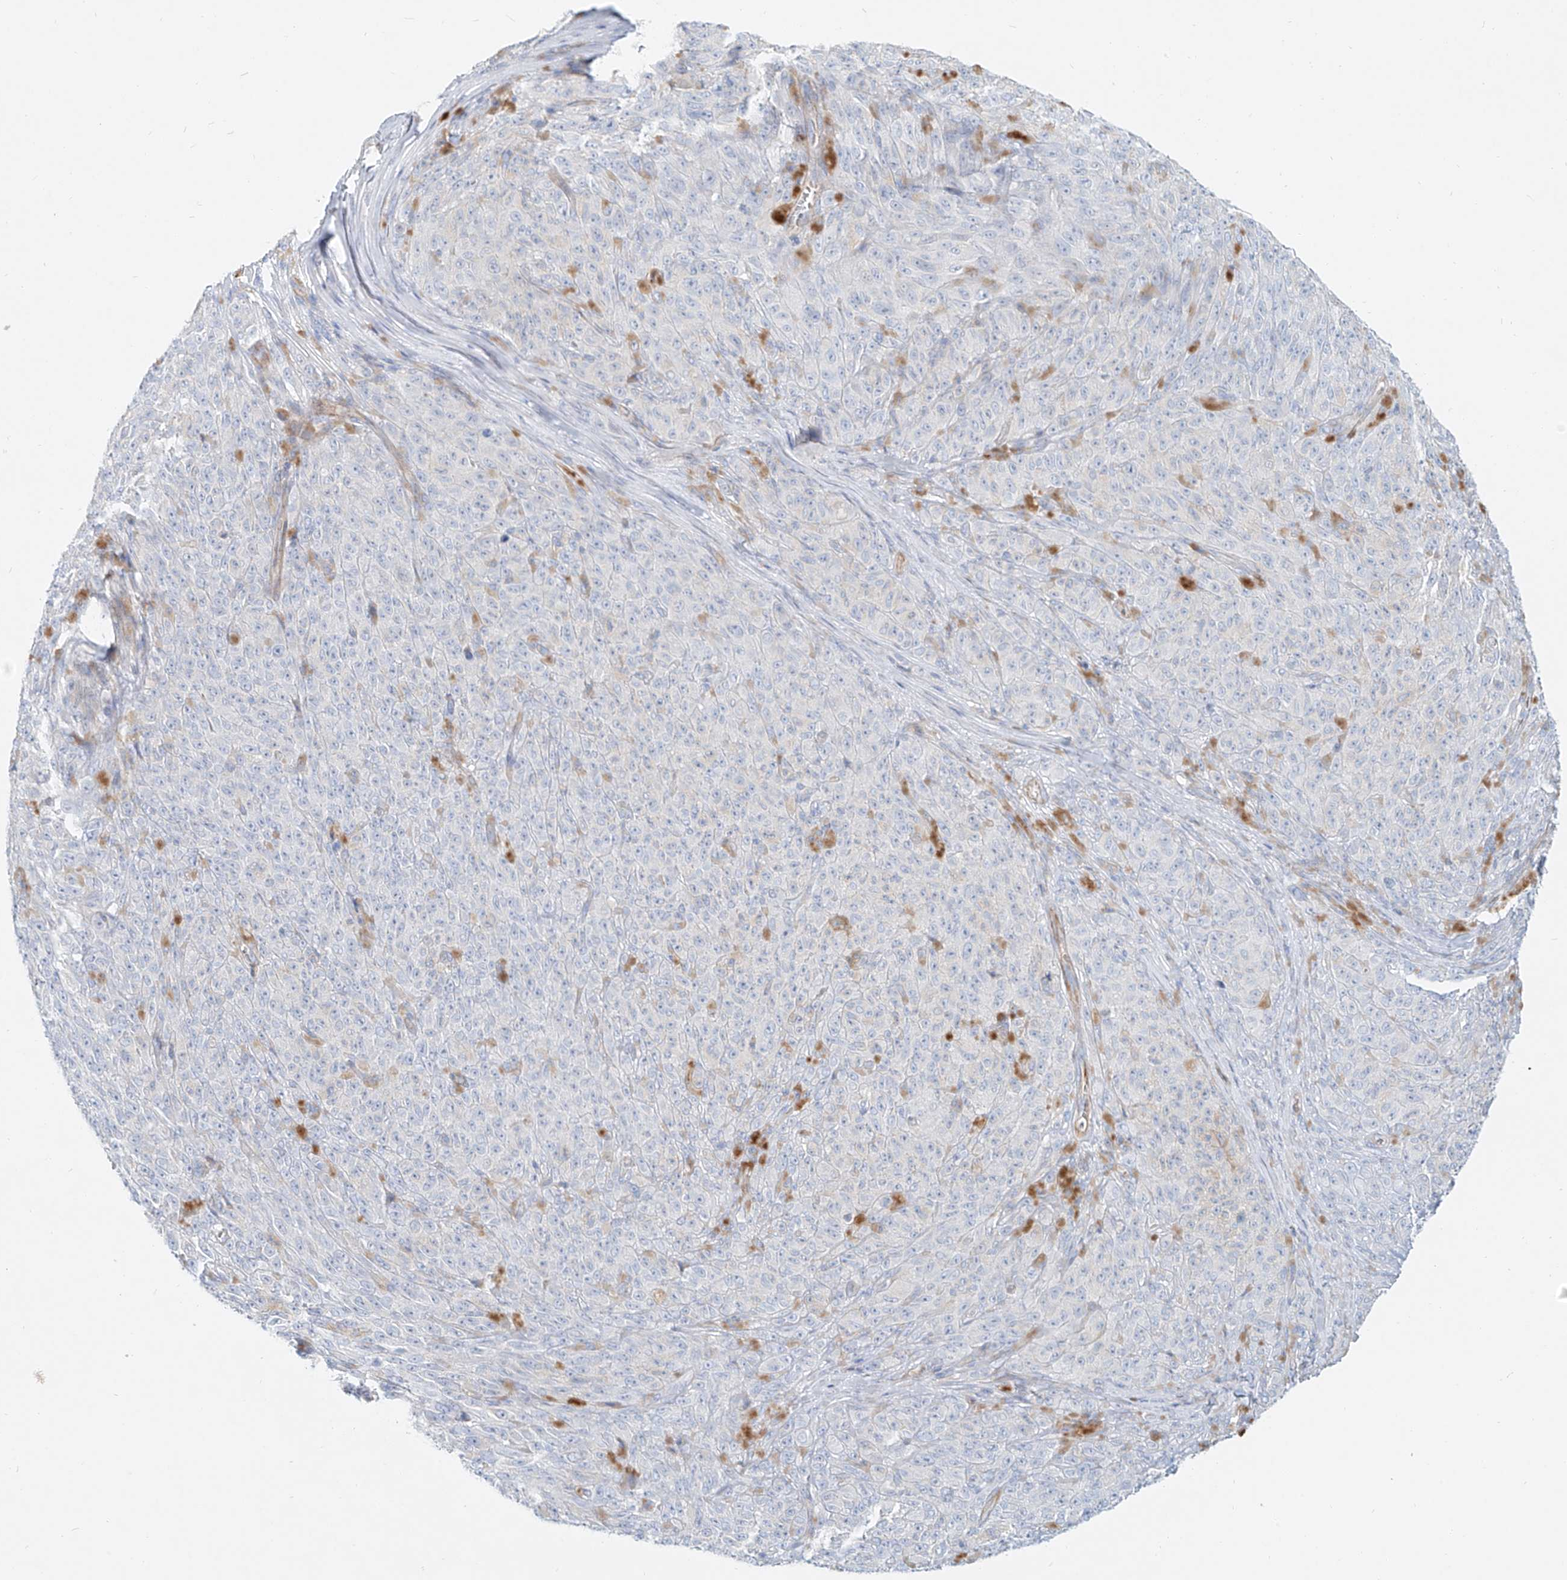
{"staining": {"intensity": "negative", "quantity": "none", "location": "none"}, "tissue": "melanoma", "cell_type": "Tumor cells", "image_type": "cancer", "snomed": [{"axis": "morphology", "description": "Malignant melanoma, NOS"}, {"axis": "topography", "description": "Skin"}], "caption": "The image exhibits no significant expression in tumor cells of melanoma.", "gene": "AJM1", "patient": {"sex": "female", "age": 82}}